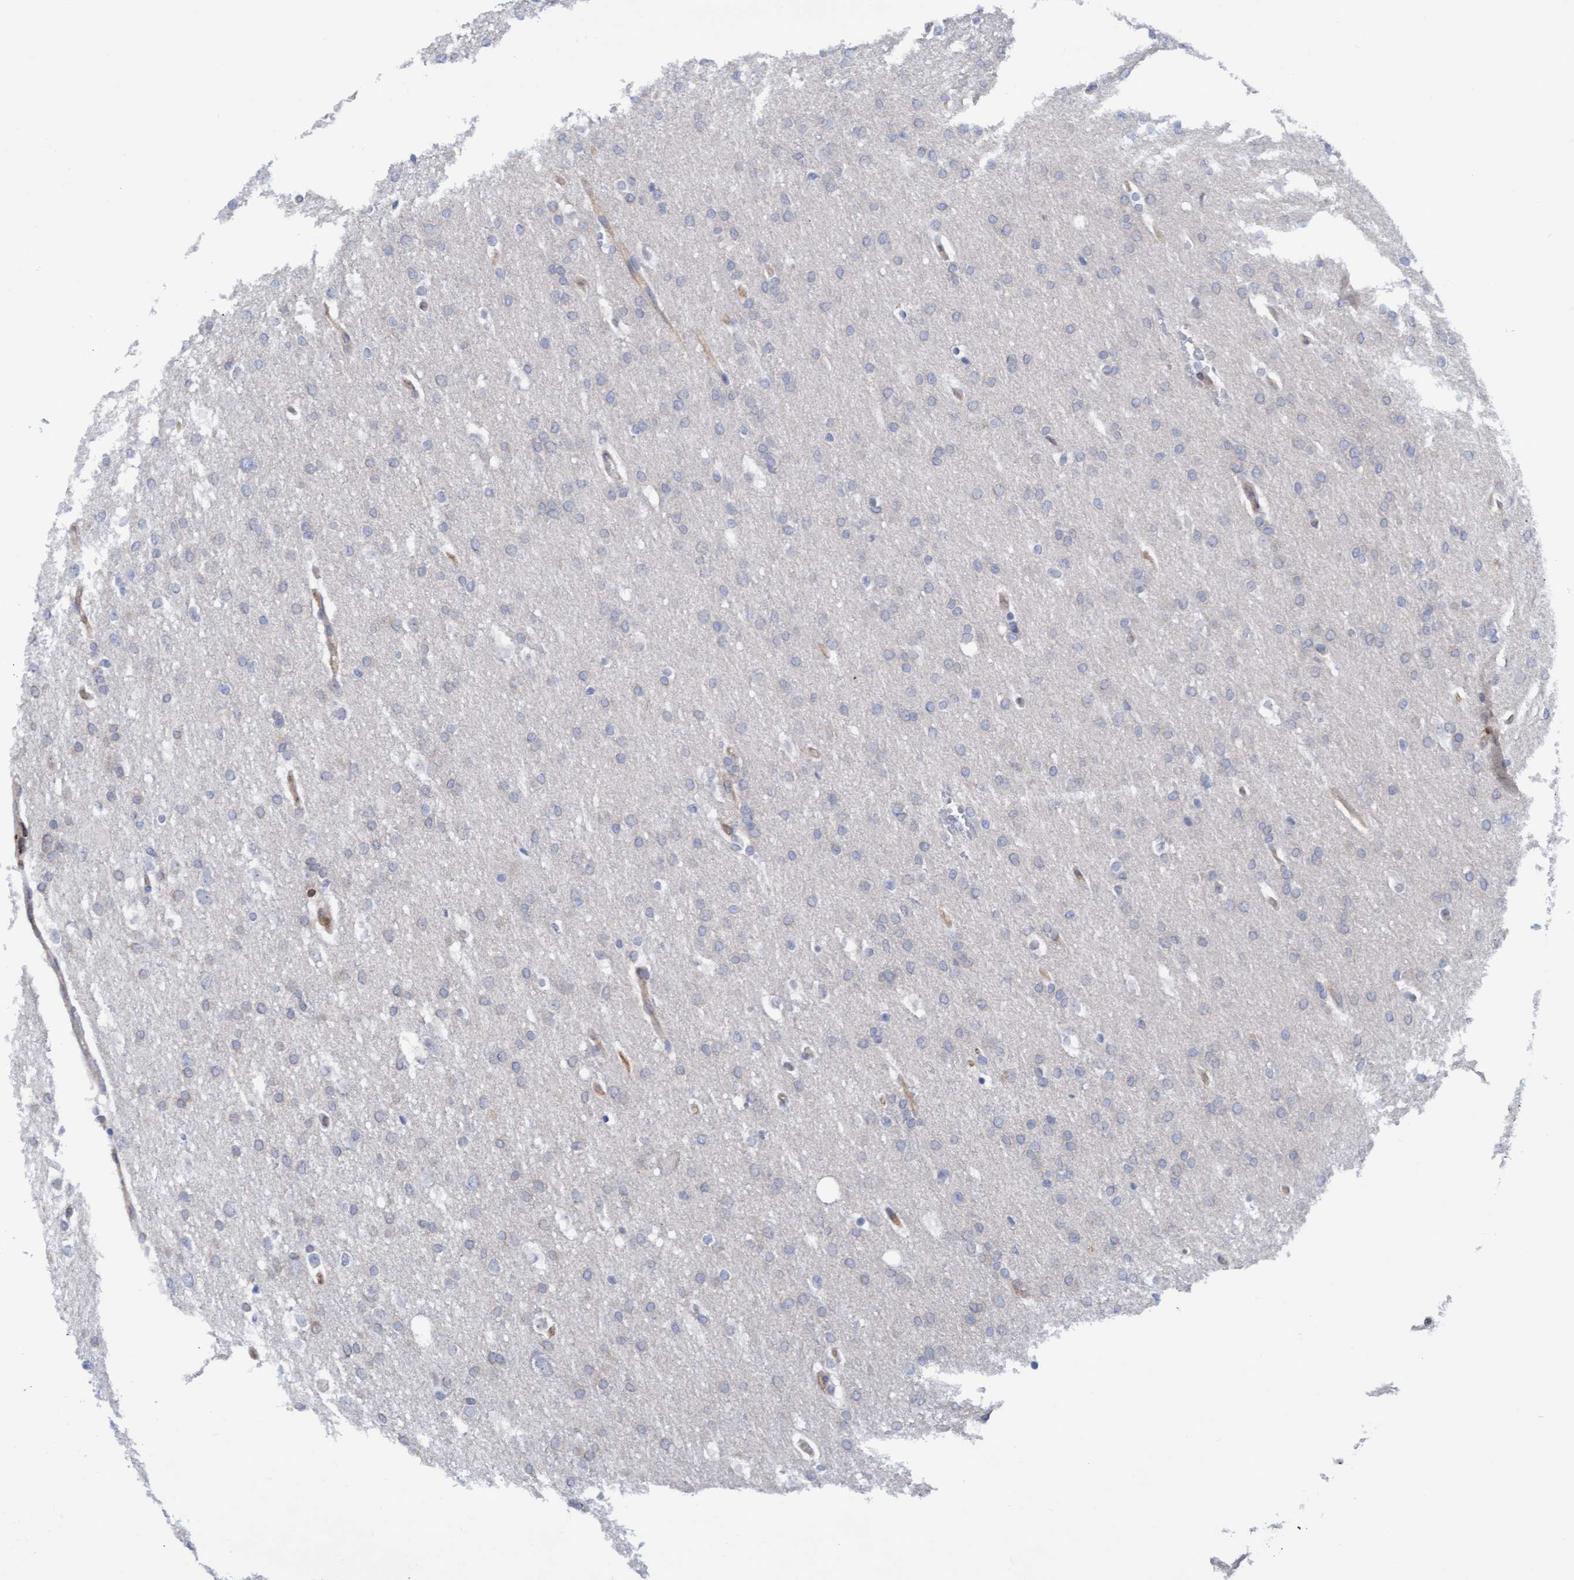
{"staining": {"intensity": "weak", "quantity": "<25%", "location": "cytoplasmic/membranous"}, "tissue": "glioma", "cell_type": "Tumor cells", "image_type": "cancer", "snomed": [{"axis": "morphology", "description": "Glioma, malignant, Low grade"}, {"axis": "topography", "description": "Brain"}], "caption": "Immunohistochemistry micrograph of human glioma stained for a protein (brown), which demonstrates no staining in tumor cells.", "gene": "FNBP1", "patient": {"sex": "female", "age": 37}}